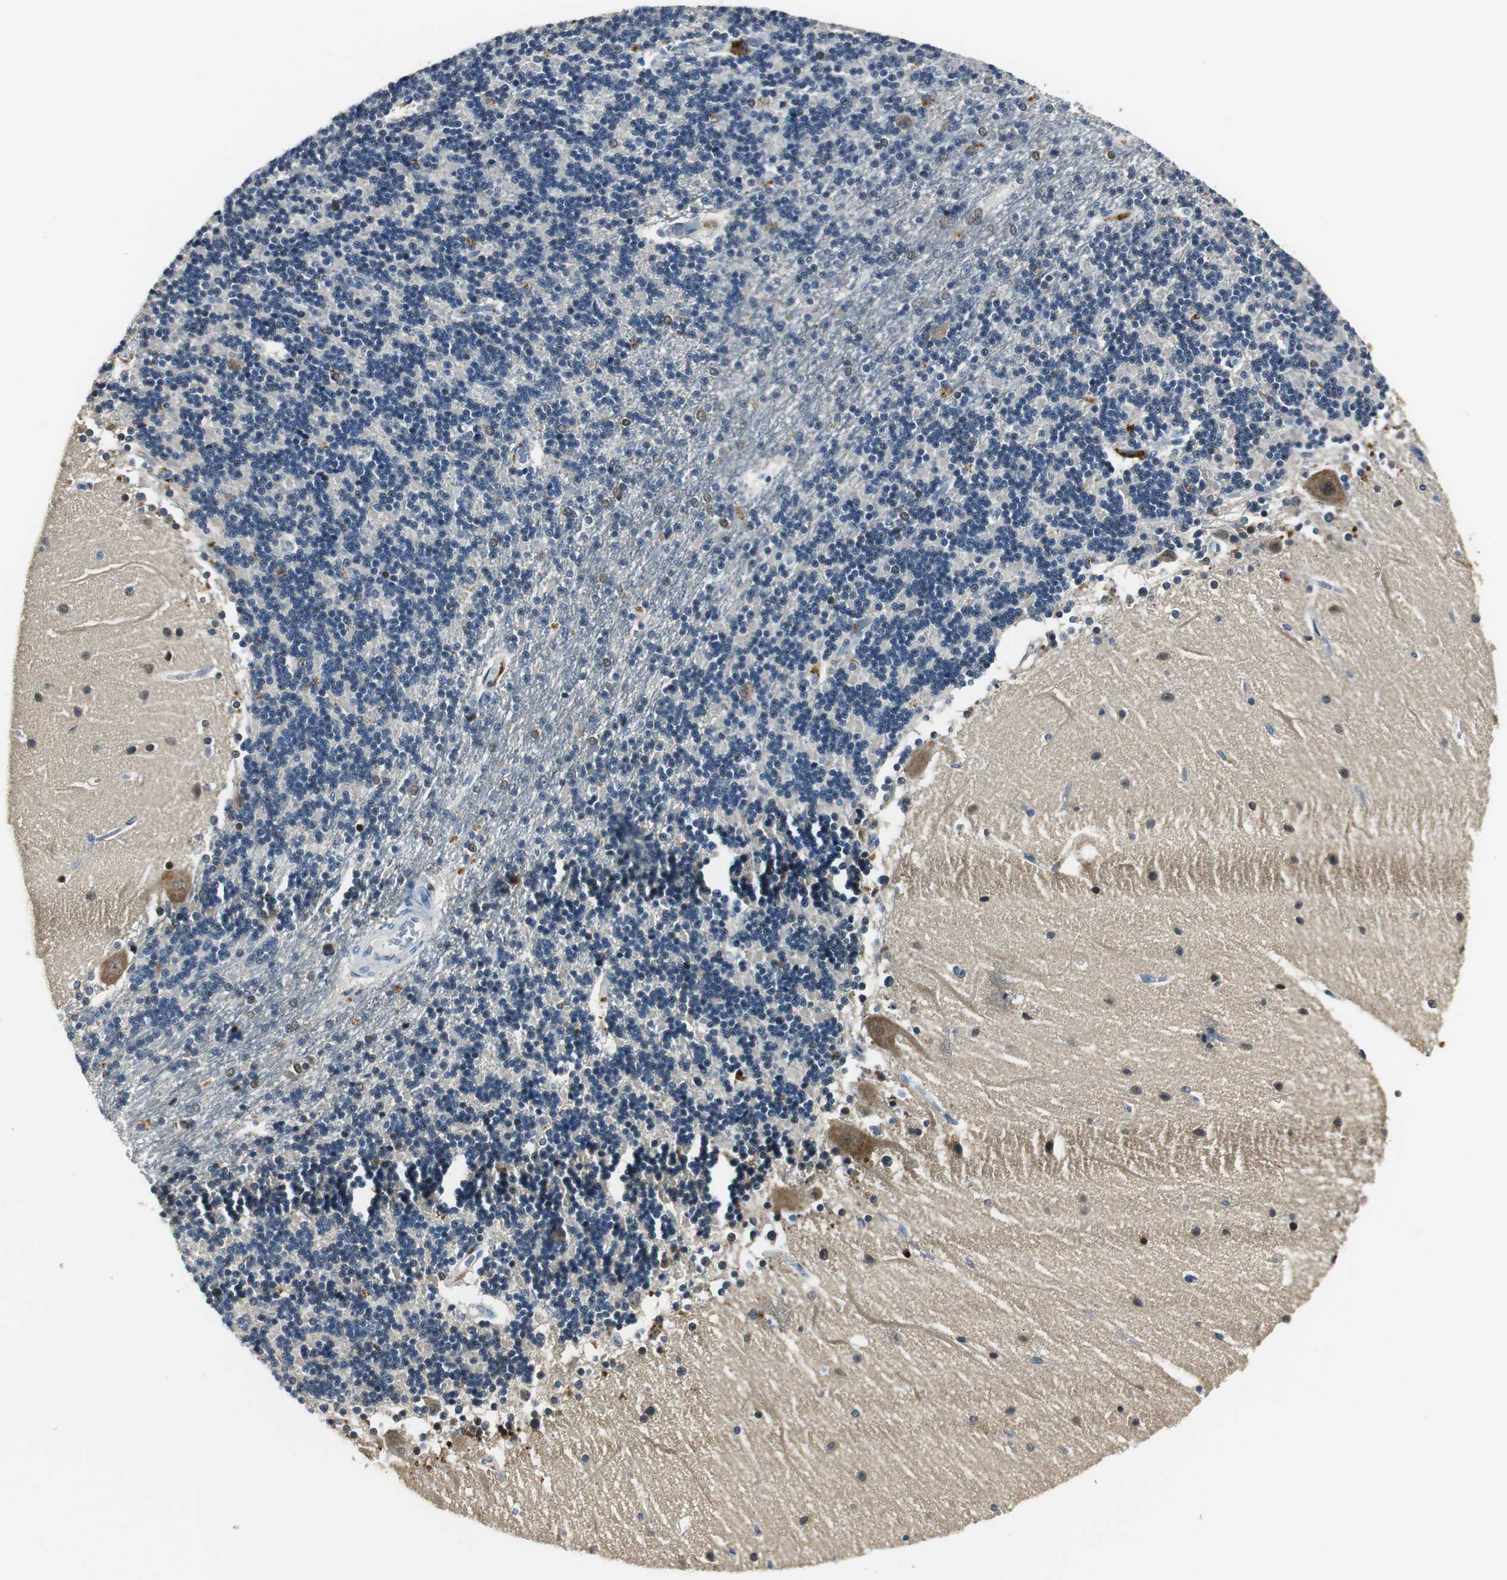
{"staining": {"intensity": "weak", "quantity": "<25%", "location": "cytoplasmic/membranous,nuclear"}, "tissue": "cerebellum", "cell_type": "Cells in granular layer", "image_type": "normal", "snomed": [{"axis": "morphology", "description": "Normal tissue, NOS"}, {"axis": "topography", "description": "Cerebellum"}], "caption": "Immunohistochemistry image of normal cerebellum: cerebellum stained with DAB exhibits no significant protein staining in cells in granular layer.", "gene": "ME1", "patient": {"sex": "female", "age": 54}}